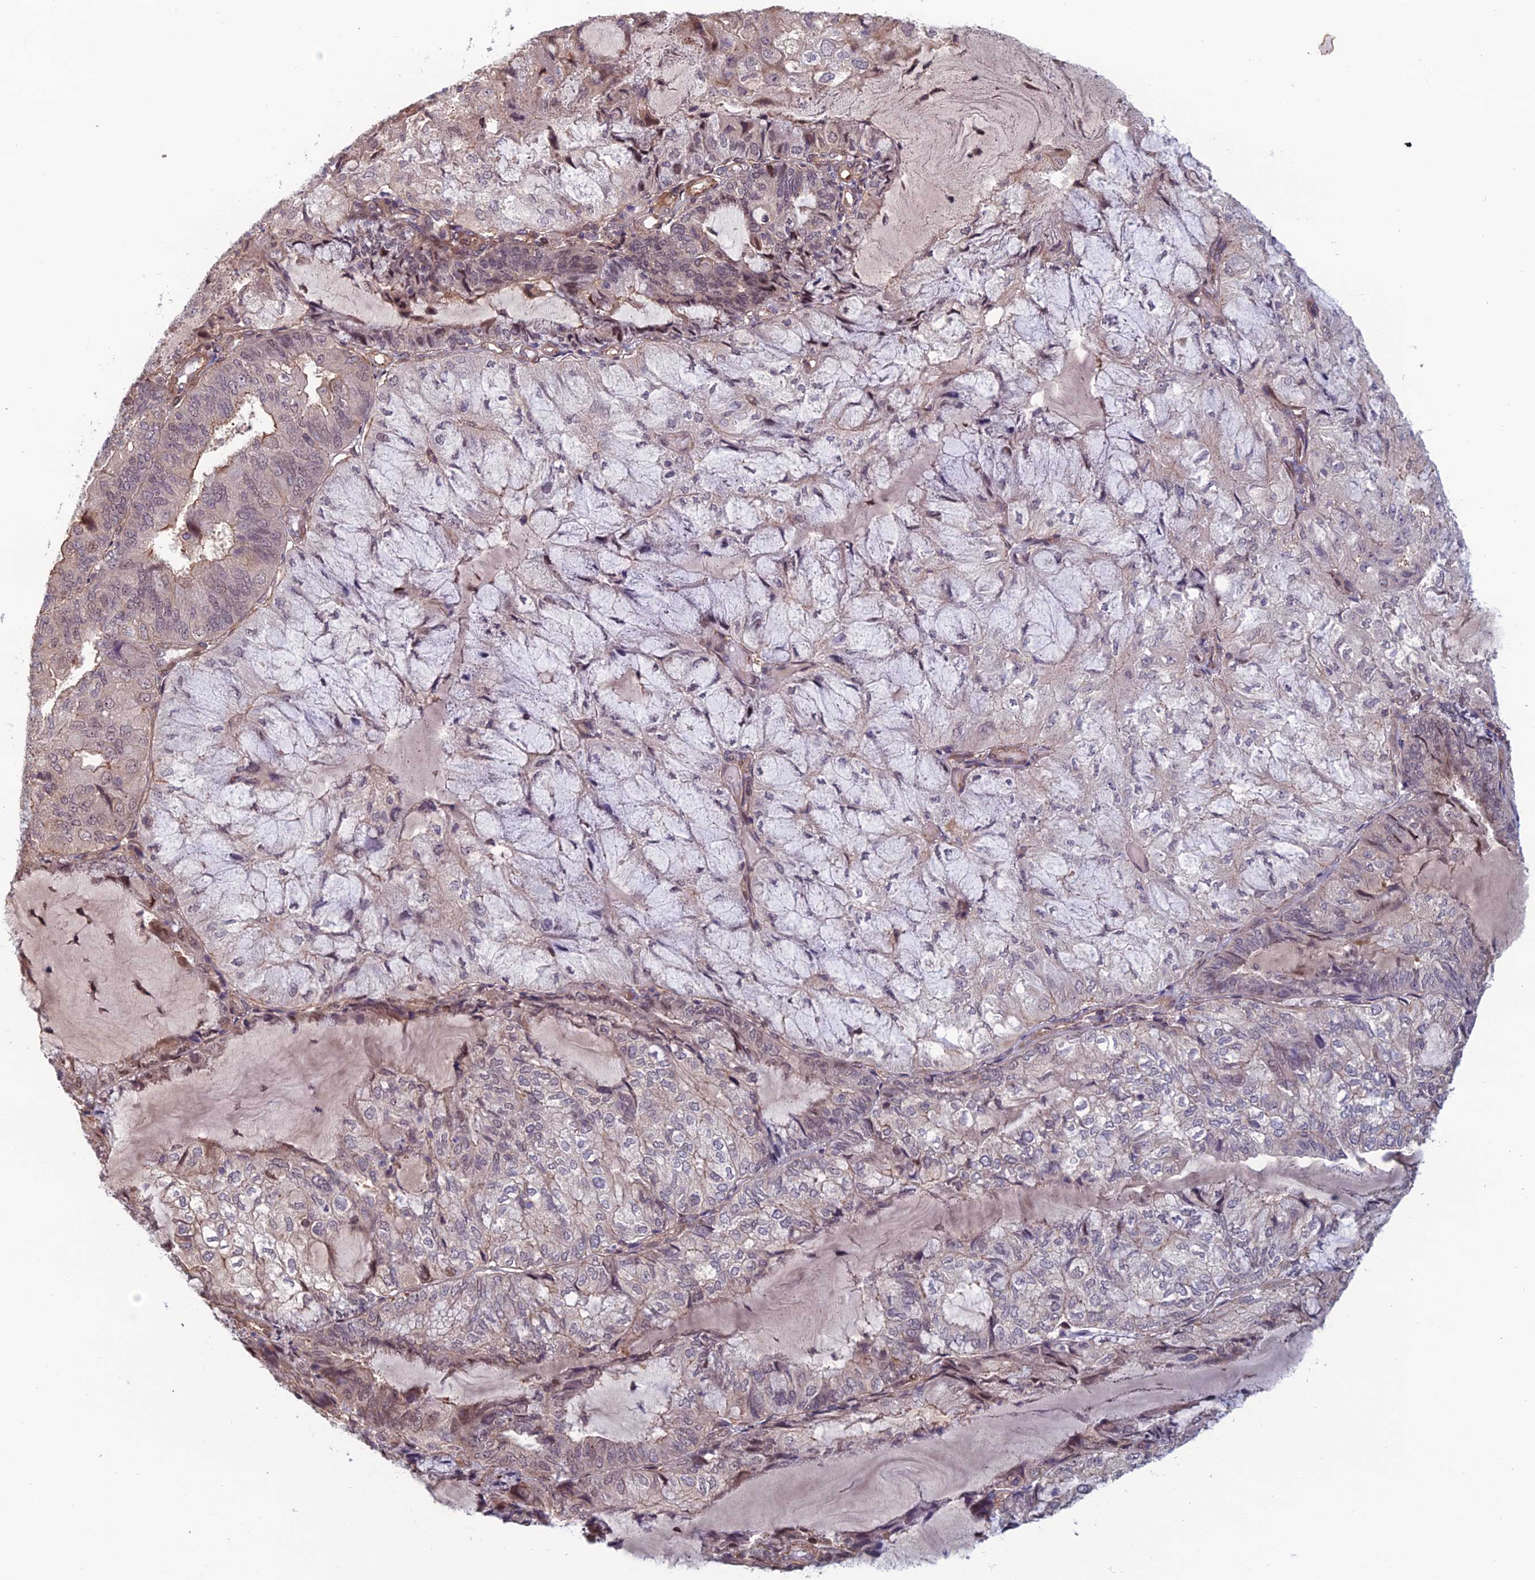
{"staining": {"intensity": "moderate", "quantity": "<25%", "location": "nuclear"}, "tissue": "endometrial cancer", "cell_type": "Tumor cells", "image_type": "cancer", "snomed": [{"axis": "morphology", "description": "Adenocarcinoma, NOS"}, {"axis": "topography", "description": "Endometrium"}], "caption": "Endometrial cancer stained with a protein marker reveals moderate staining in tumor cells.", "gene": "CCDC183", "patient": {"sex": "female", "age": 81}}